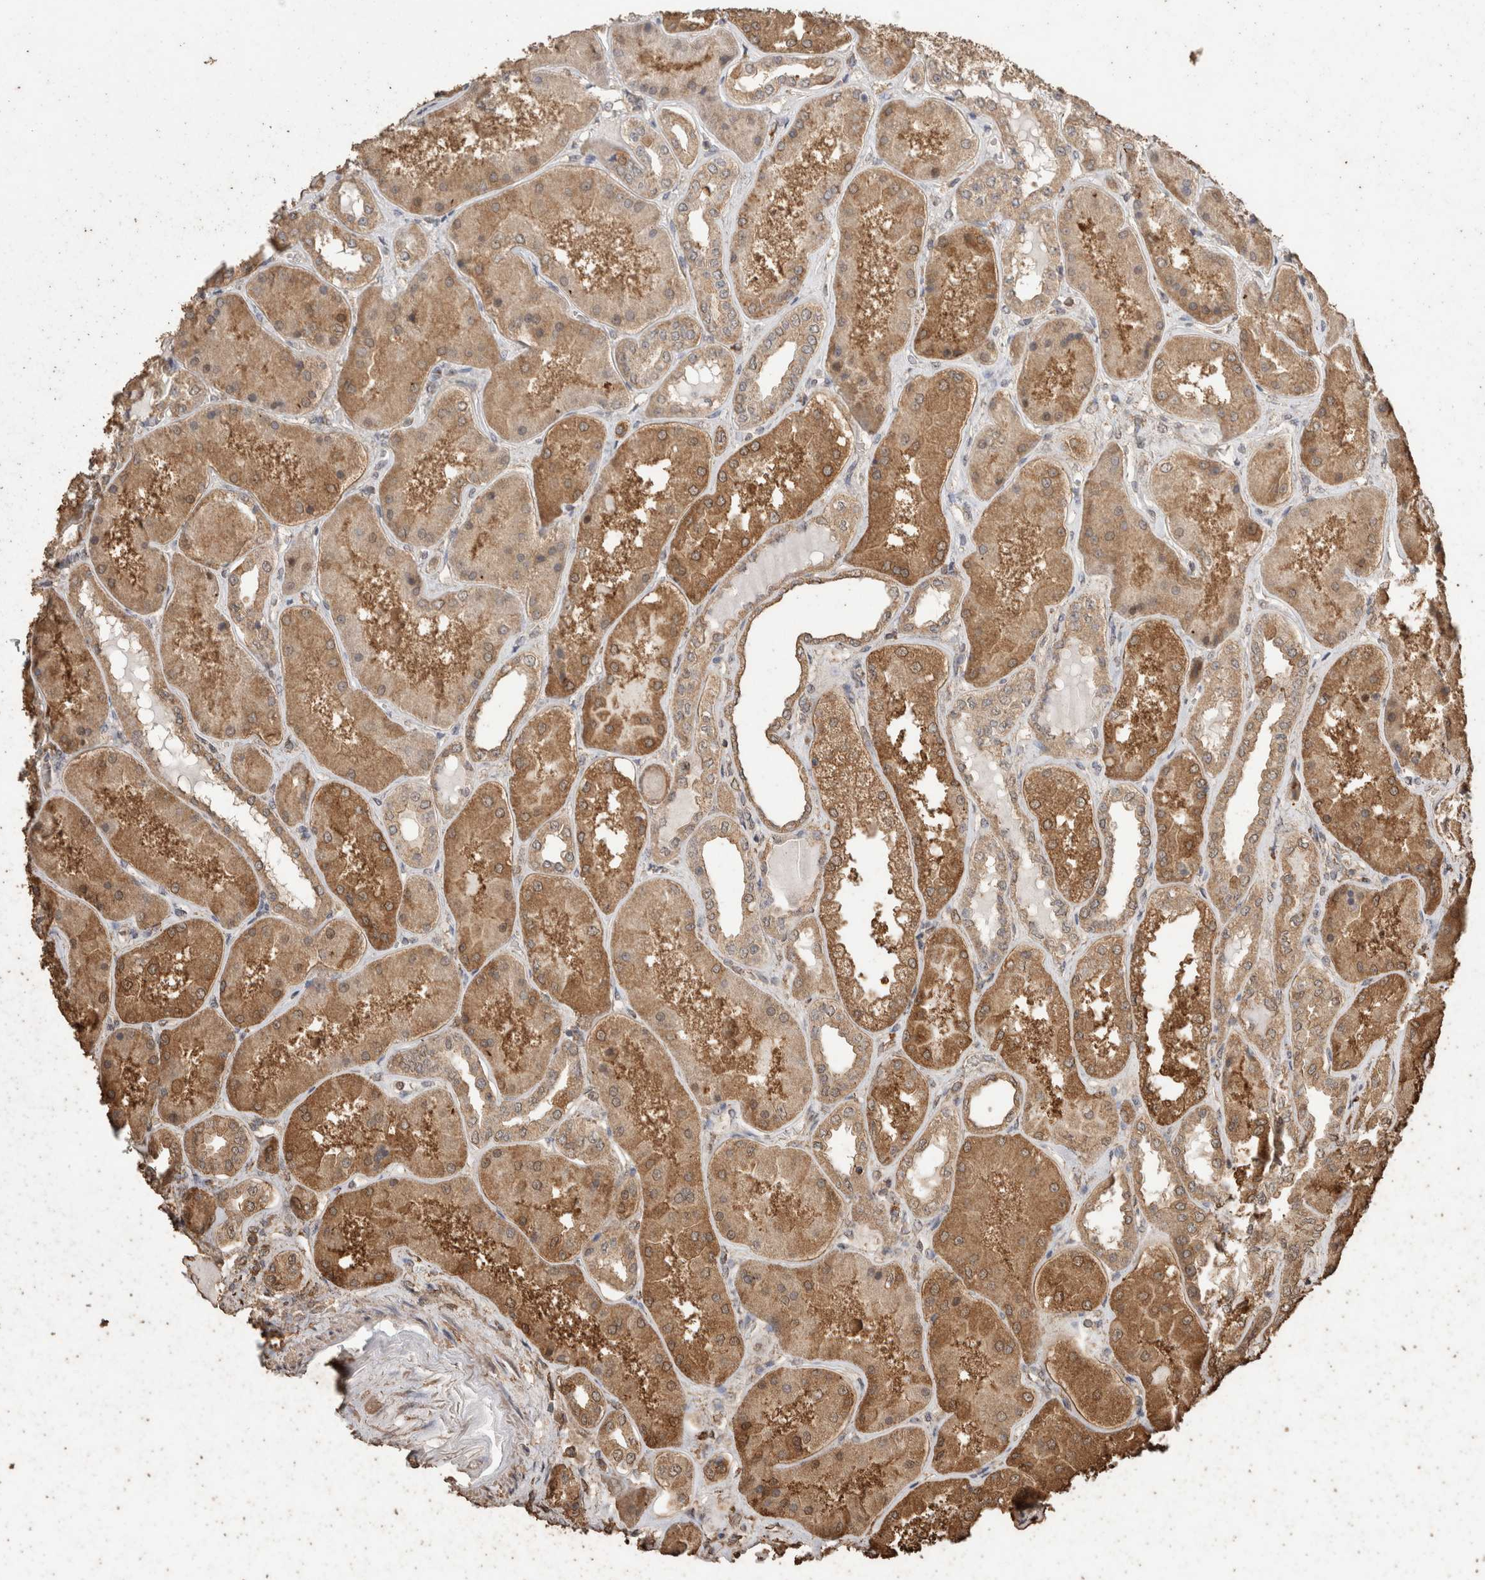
{"staining": {"intensity": "weak", "quantity": "<25%", "location": "cytoplasmic/membranous"}, "tissue": "kidney", "cell_type": "Cells in glomeruli", "image_type": "normal", "snomed": [{"axis": "morphology", "description": "Normal tissue, NOS"}, {"axis": "topography", "description": "Kidney"}], "caption": "This histopathology image is of unremarkable kidney stained with immunohistochemistry (IHC) to label a protein in brown with the nuclei are counter-stained blue. There is no positivity in cells in glomeruli.", "gene": "CX3CL1", "patient": {"sex": "female", "age": 56}}